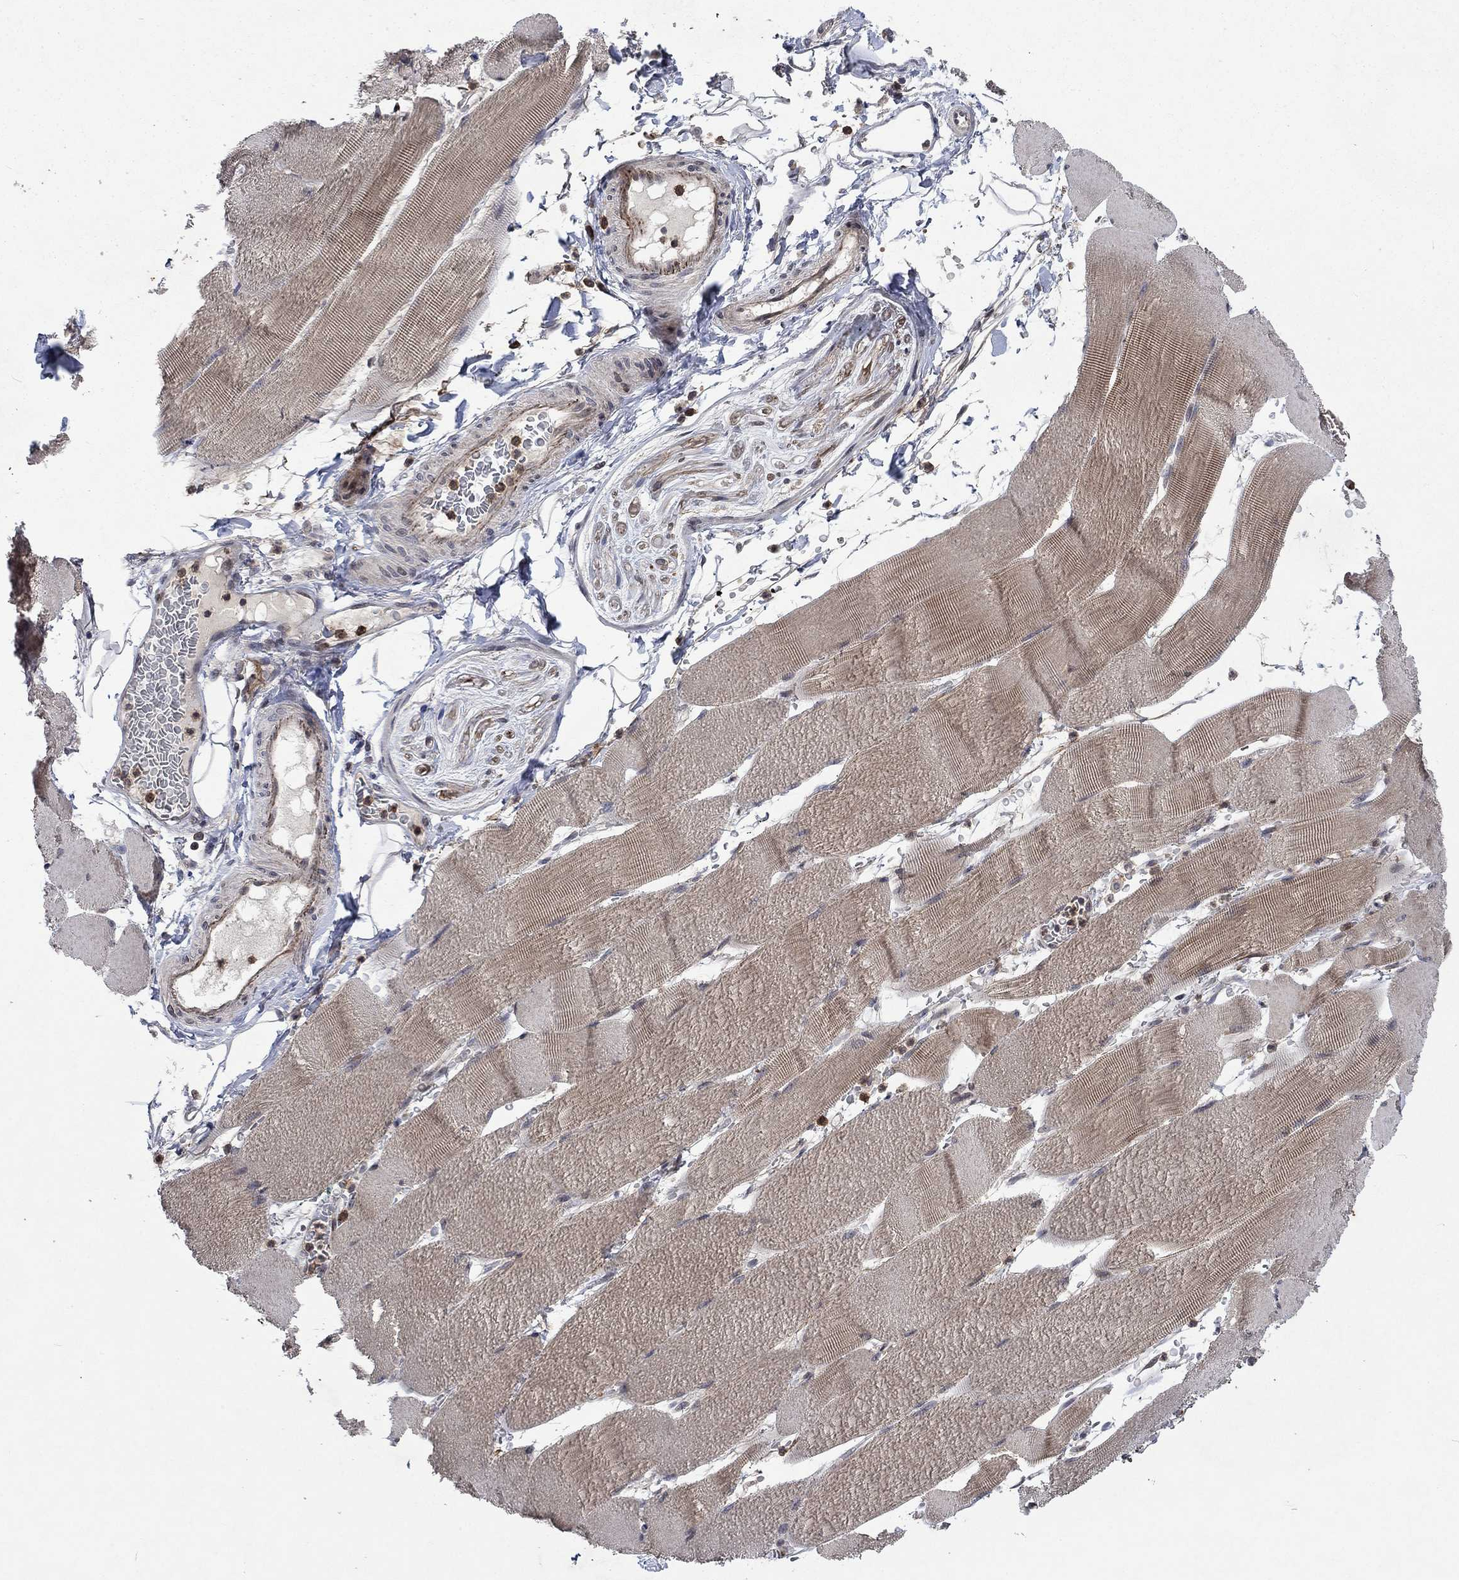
{"staining": {"intensity": "weak", "quantity": "25%-75%", "location": "cytoplasmic/membranous"}, "tissue": "skeletal muscle", "cell_type": "Myocytes", "image_type": "normal", "snomed": [{"axis": "morphology", "description": "Normal tissue, NOS"}, {"axis": "topography", "description": "Skeletal muscle"}], "caption": "Normal skeletal muscle shows weak cytoplasmic/membranous expression in about 25%-75% of myocytes.", "gene": "PPP1R9A", "patient": {"sex": "male", "age": 56}}